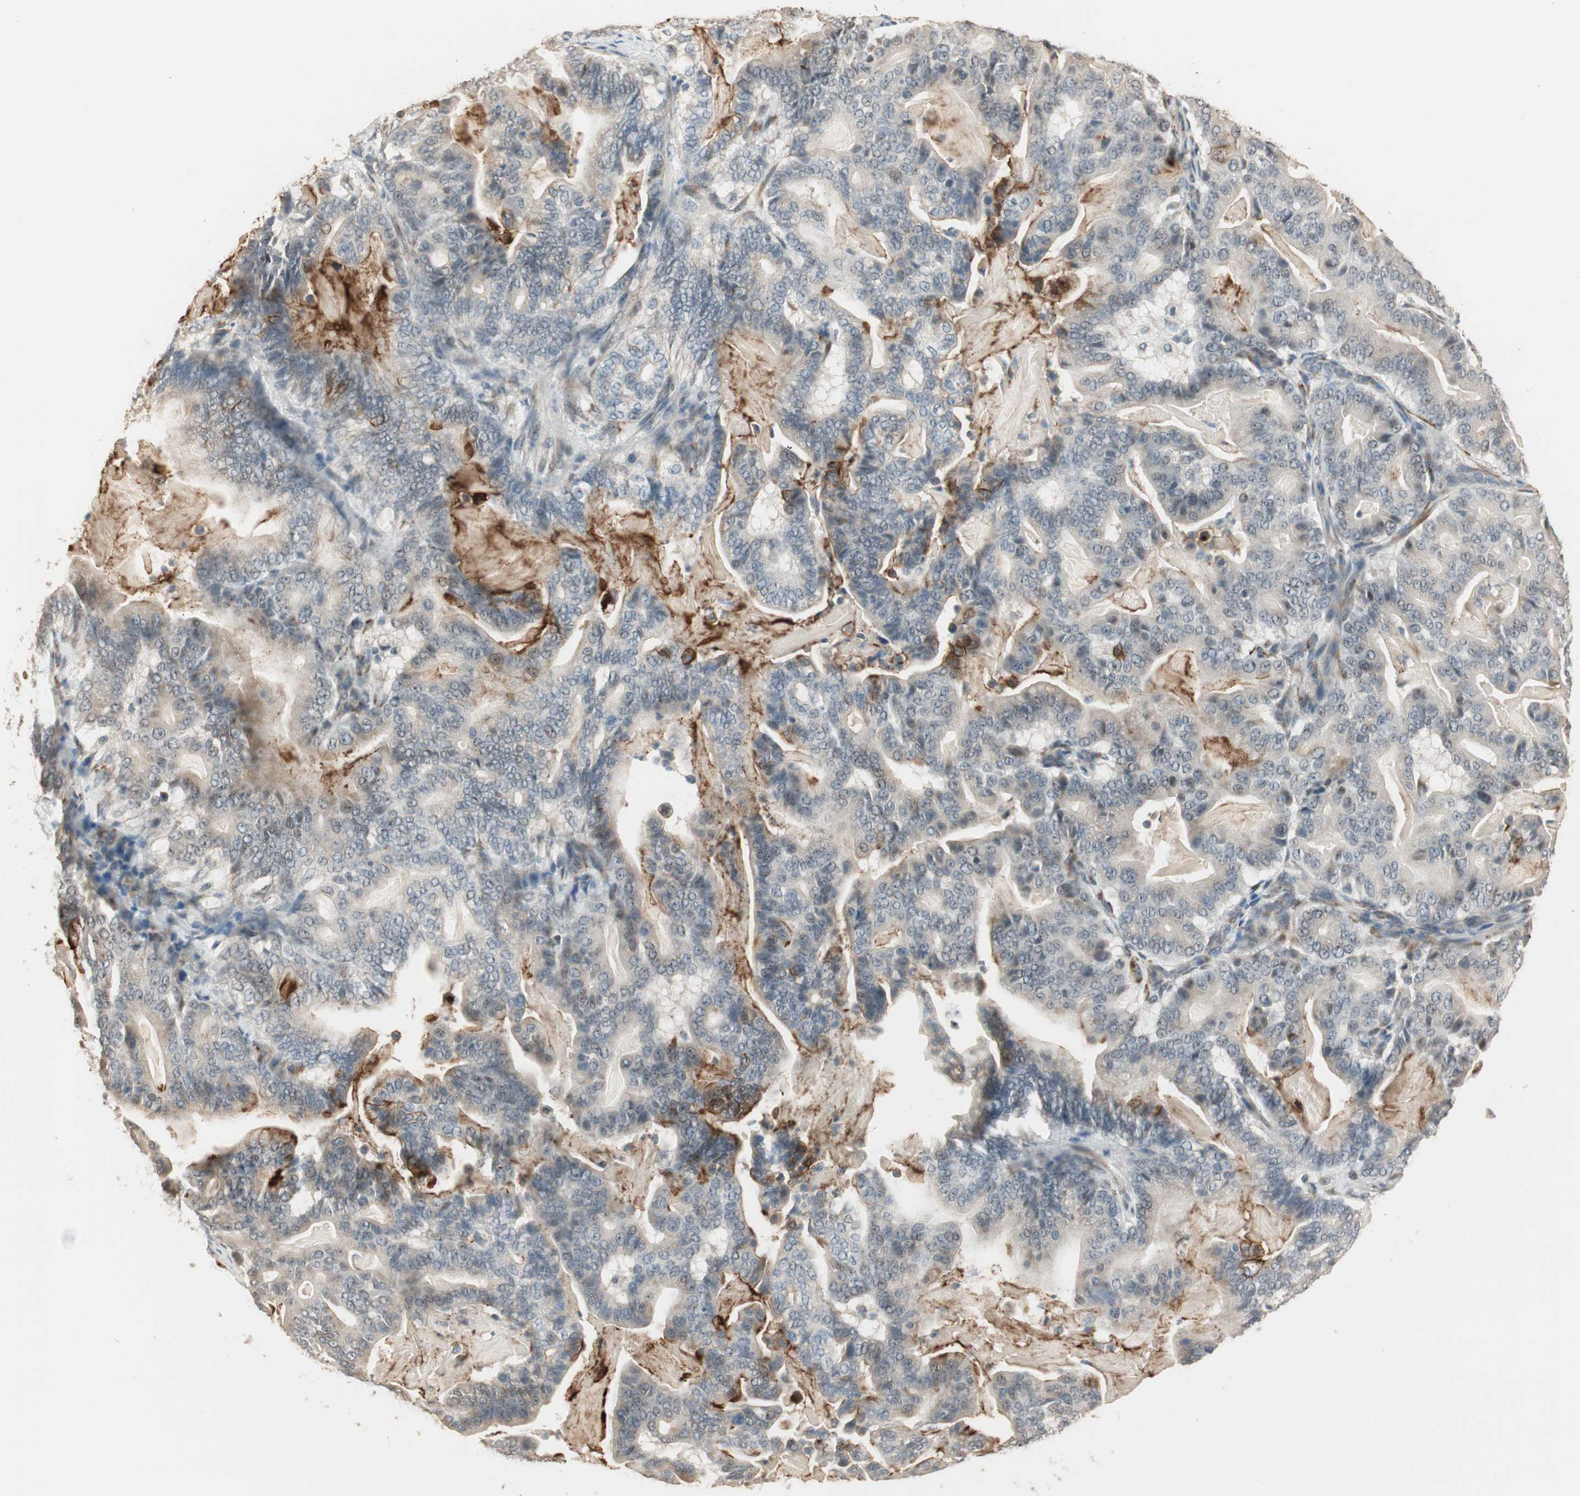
{"staining": {"intensity": "weak", "quantity": "25%-75%", "location": "cytoplasmic/membranous"}, "tissue": "pancreatic cancer", "cell_type": "Tumor cells", "image_type": "cancer", "snomed": [{"axis": "morphology", "description": "Adenocarcinoma, NOS"}, {"axis": "topography", "description": "Pancreas"}], "caption": "Tumor cells show low levels of weak cytoplasmic/membranous positivity in approximately 25%-75% of cells in human adenocarcinoma (pancreatic).", "gene": "TASOR", "patient": {"sex": "male", "age": 63}}